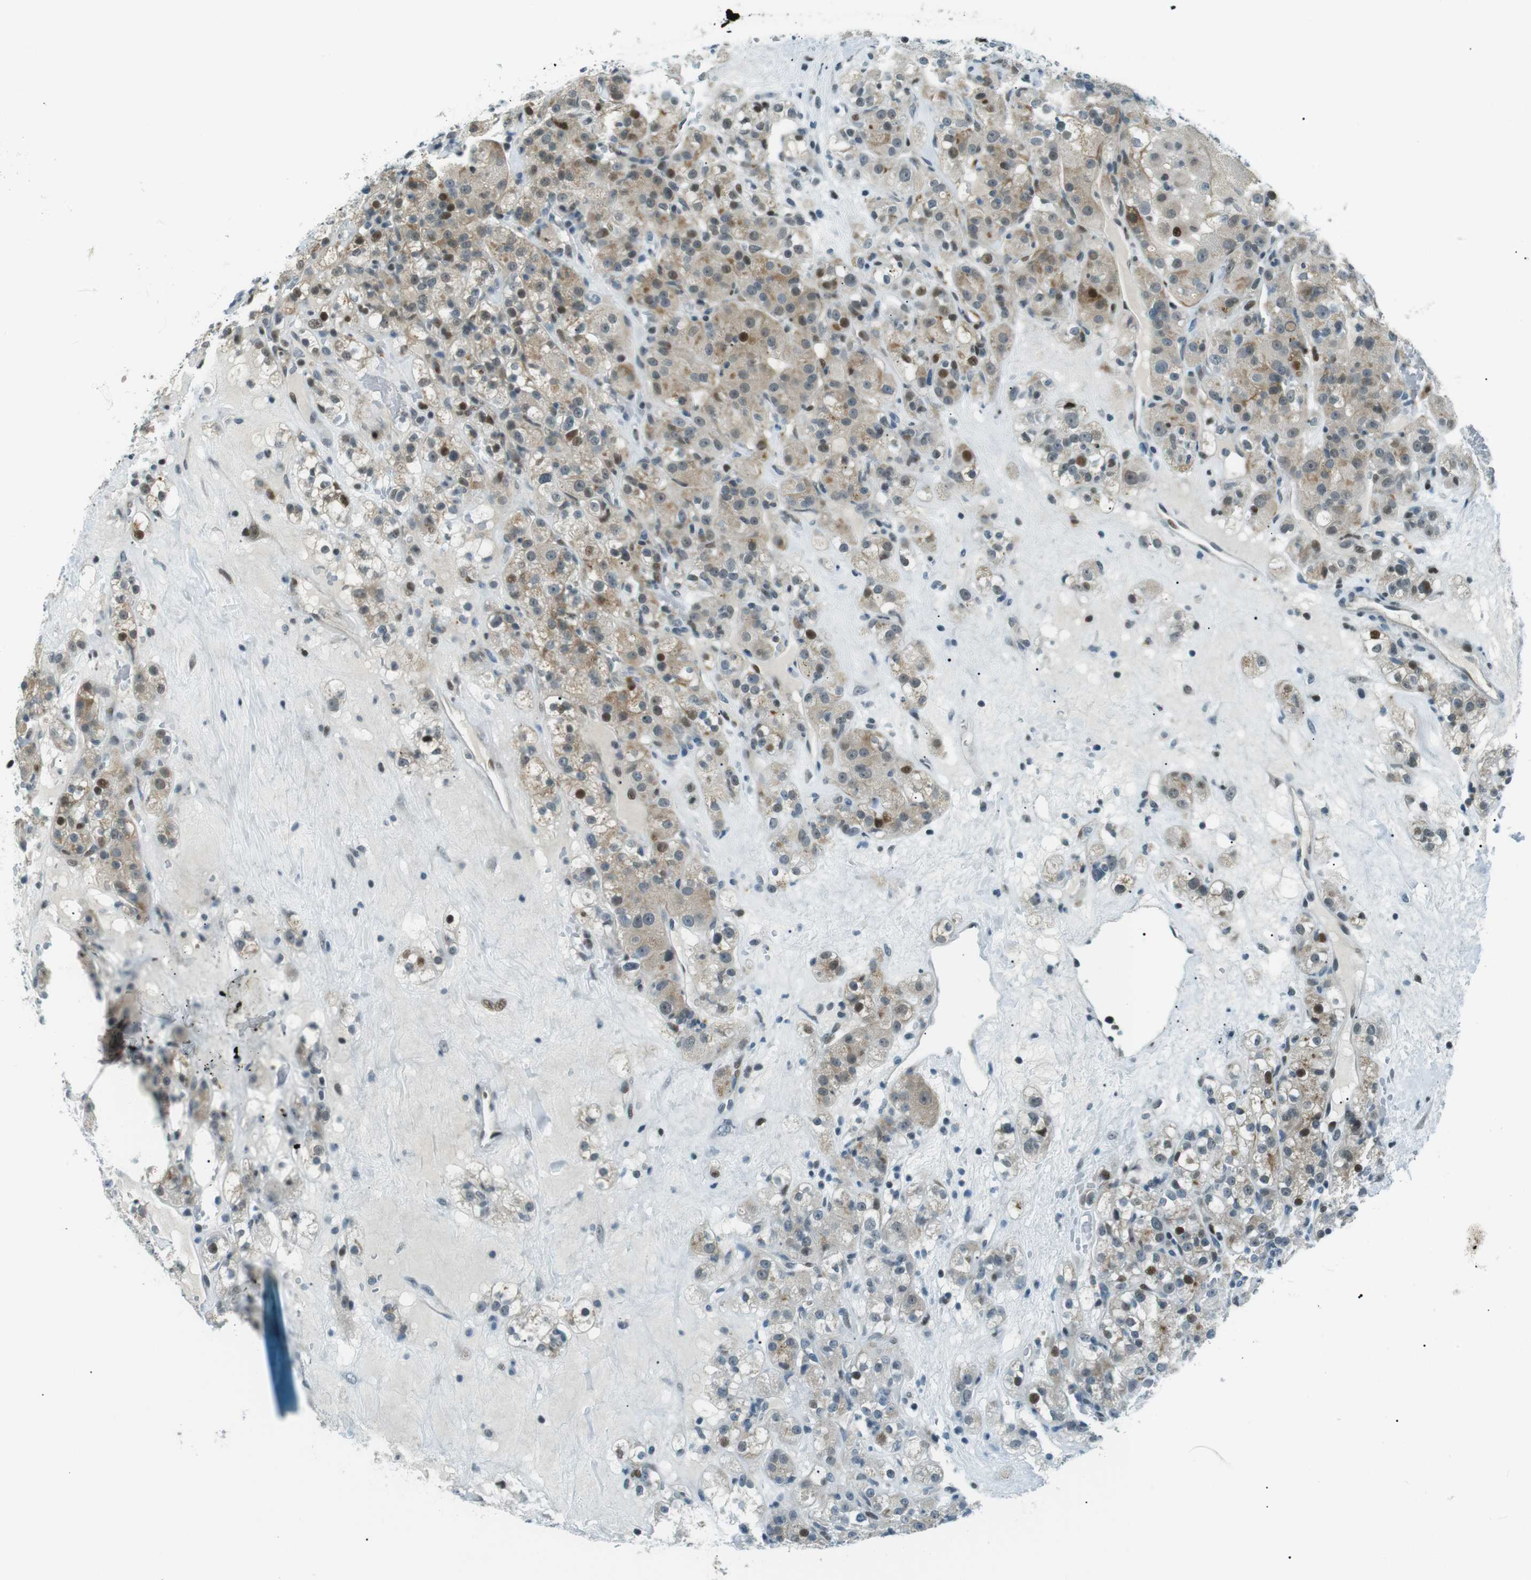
{"staining": {"intensity": "moderate", "quantity": "25%-75%", "location": "nuclear"}, "tissue": "renal cancer", "cell_type": "Tumor cells", "image_type": "cancer", "snomed": [{"axis": "morphology", "description": "Normal tissue, NOS"}, {"axis": "morphology", "description": "Adenocarcinoma, NOS"}, {"axis": "topography", "description": "Kidney"}], "caption": "Human renal cancer stained with a protein marker demonstrates moderate staining in tumor cells.", "gene": "PJA1", "patient": {"sex": "male", "age": 61}}